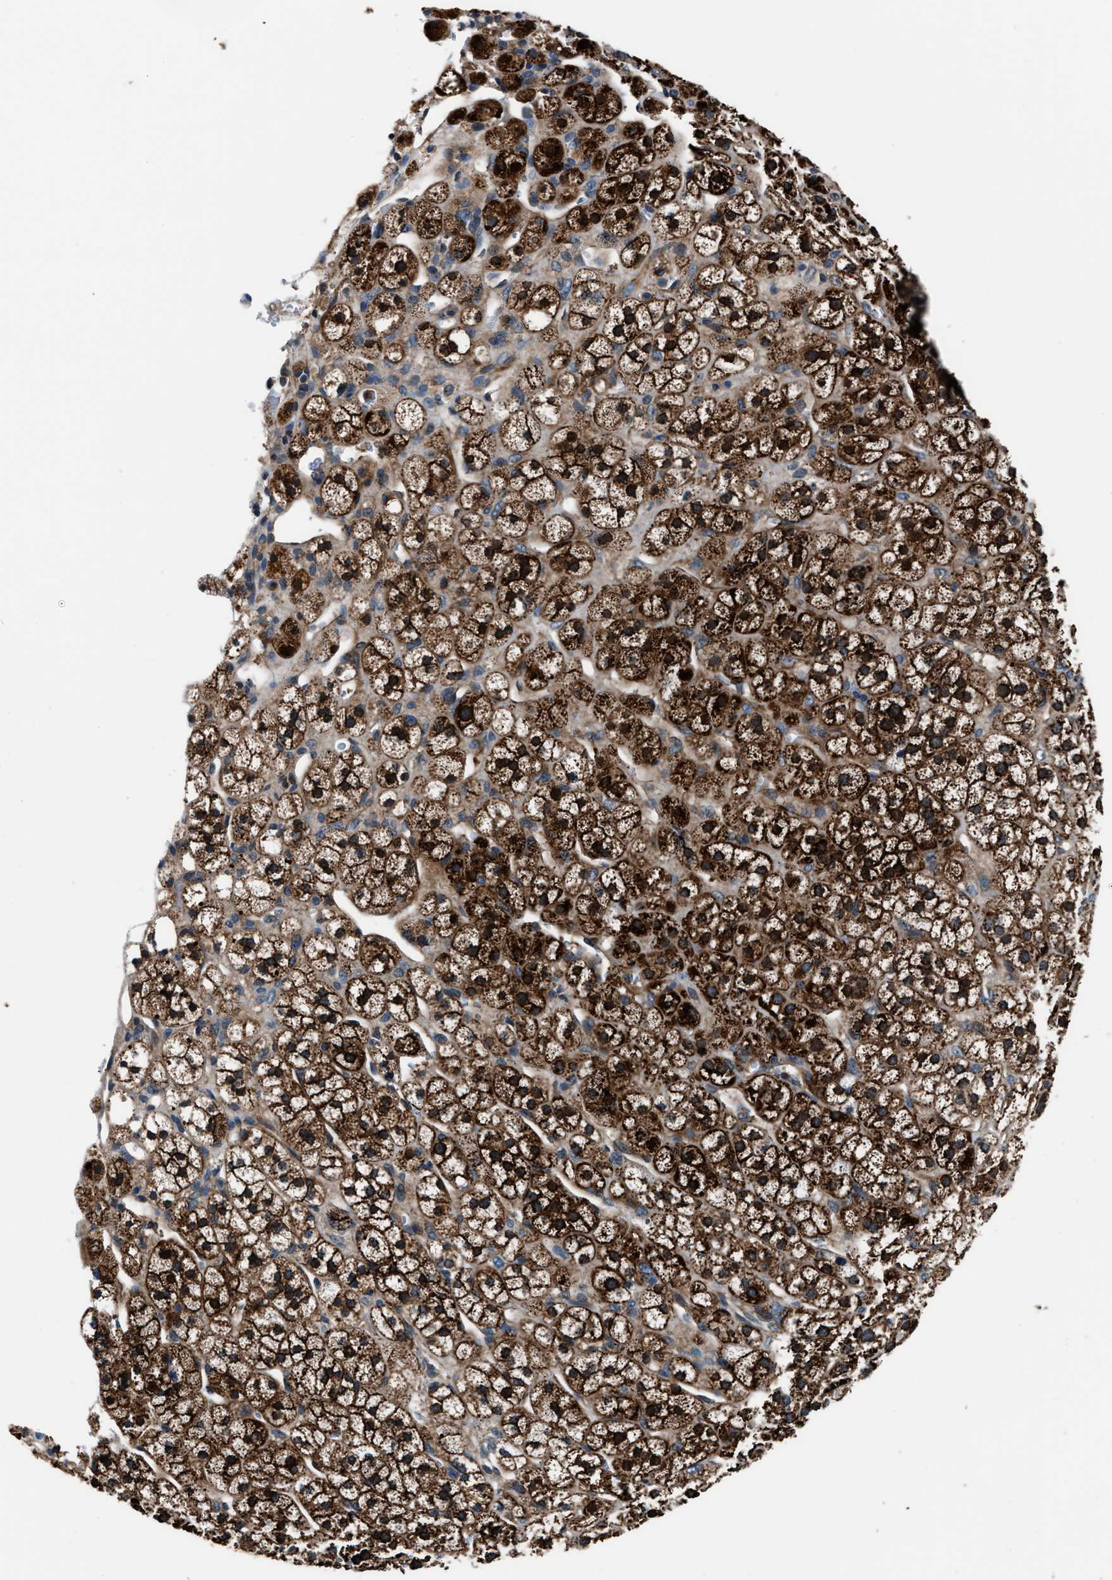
{"staining": {"intensity": "strong", "quantity": ">75%", "location": "cytoplasmic/membranous"}, "tissue": "adrenal gland", "cell_type": "Glandular cells", "image_type": "normal", "snomed": [{"axis": "morphology", "description": "Normal tissue, NOS"}, {"axis": "topography", "description": "Adrenal gland"}], "caption": "IHC of normal human adrenal gland demonstrates high levels of strong cytoplasmic/membranous staining in about >75% of glandular cells.", "gene": "ENSG00000281039", "patient": {"sex": "male", "age": 56}}